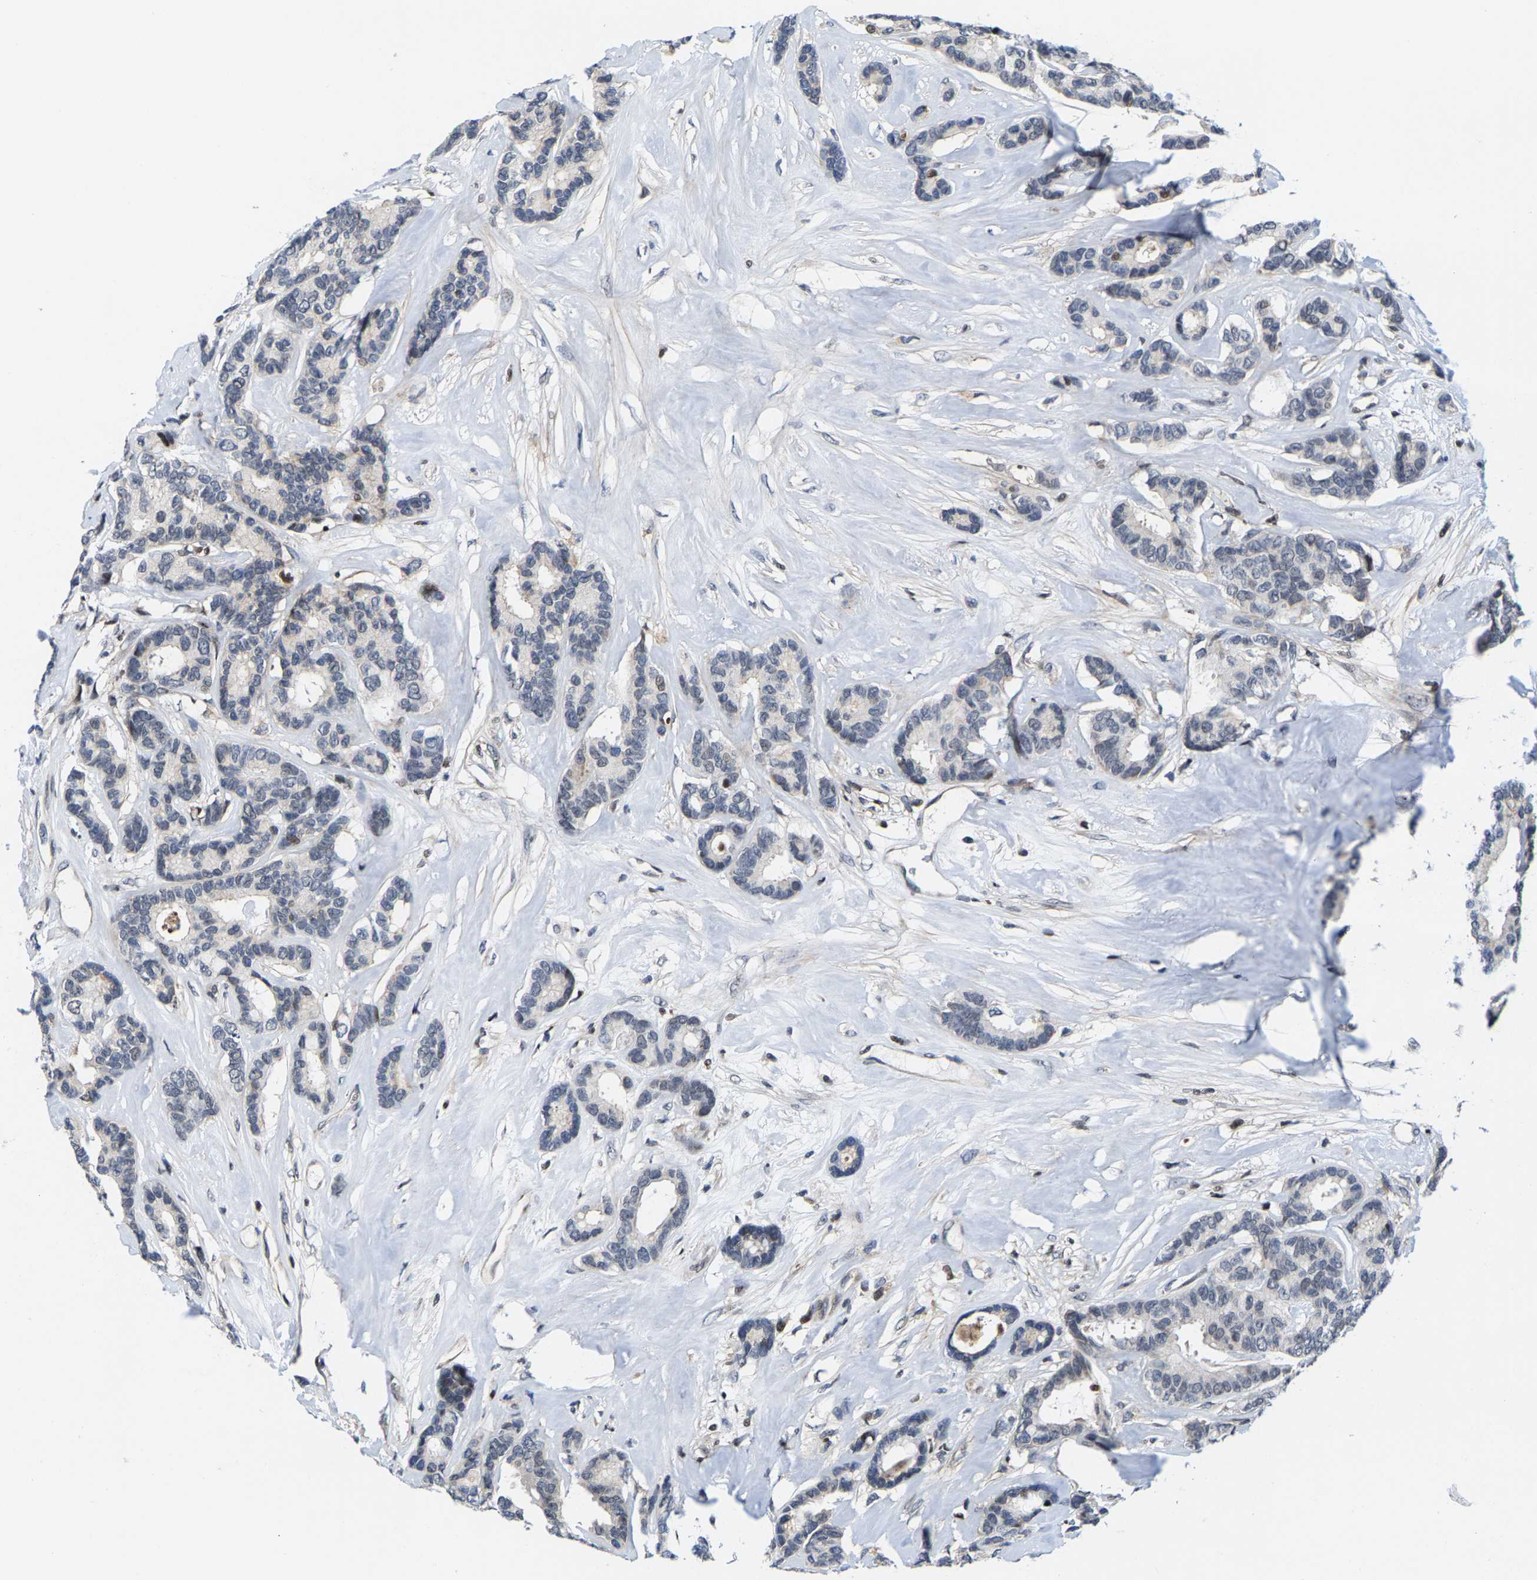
{"staining": {"intensity": "weak", "quantity": "<25%", "location": "nuclear"}, "tissue": "breast cancer", "cell_type": "Tumor cells", "image_type": "cancer", "snomed": [{"axis": "morphology", "description": "Duct carcinoma"}, {"axis": "topography", "description": "Breast"}], "caption": "This photomicrograph is of breast cancer (intraductal carcinoma) stained with IHC to label a protein in brown with the nuclei are counter-stained blue. There is no positivity in tumor cells. (DAB (3,3'-diaminobenzidine) immunohistochemistry (IHC) with hematoxylin counter stain).", "gene": "GTPBP10", "patient": {"sex": "female", "age": 87}}